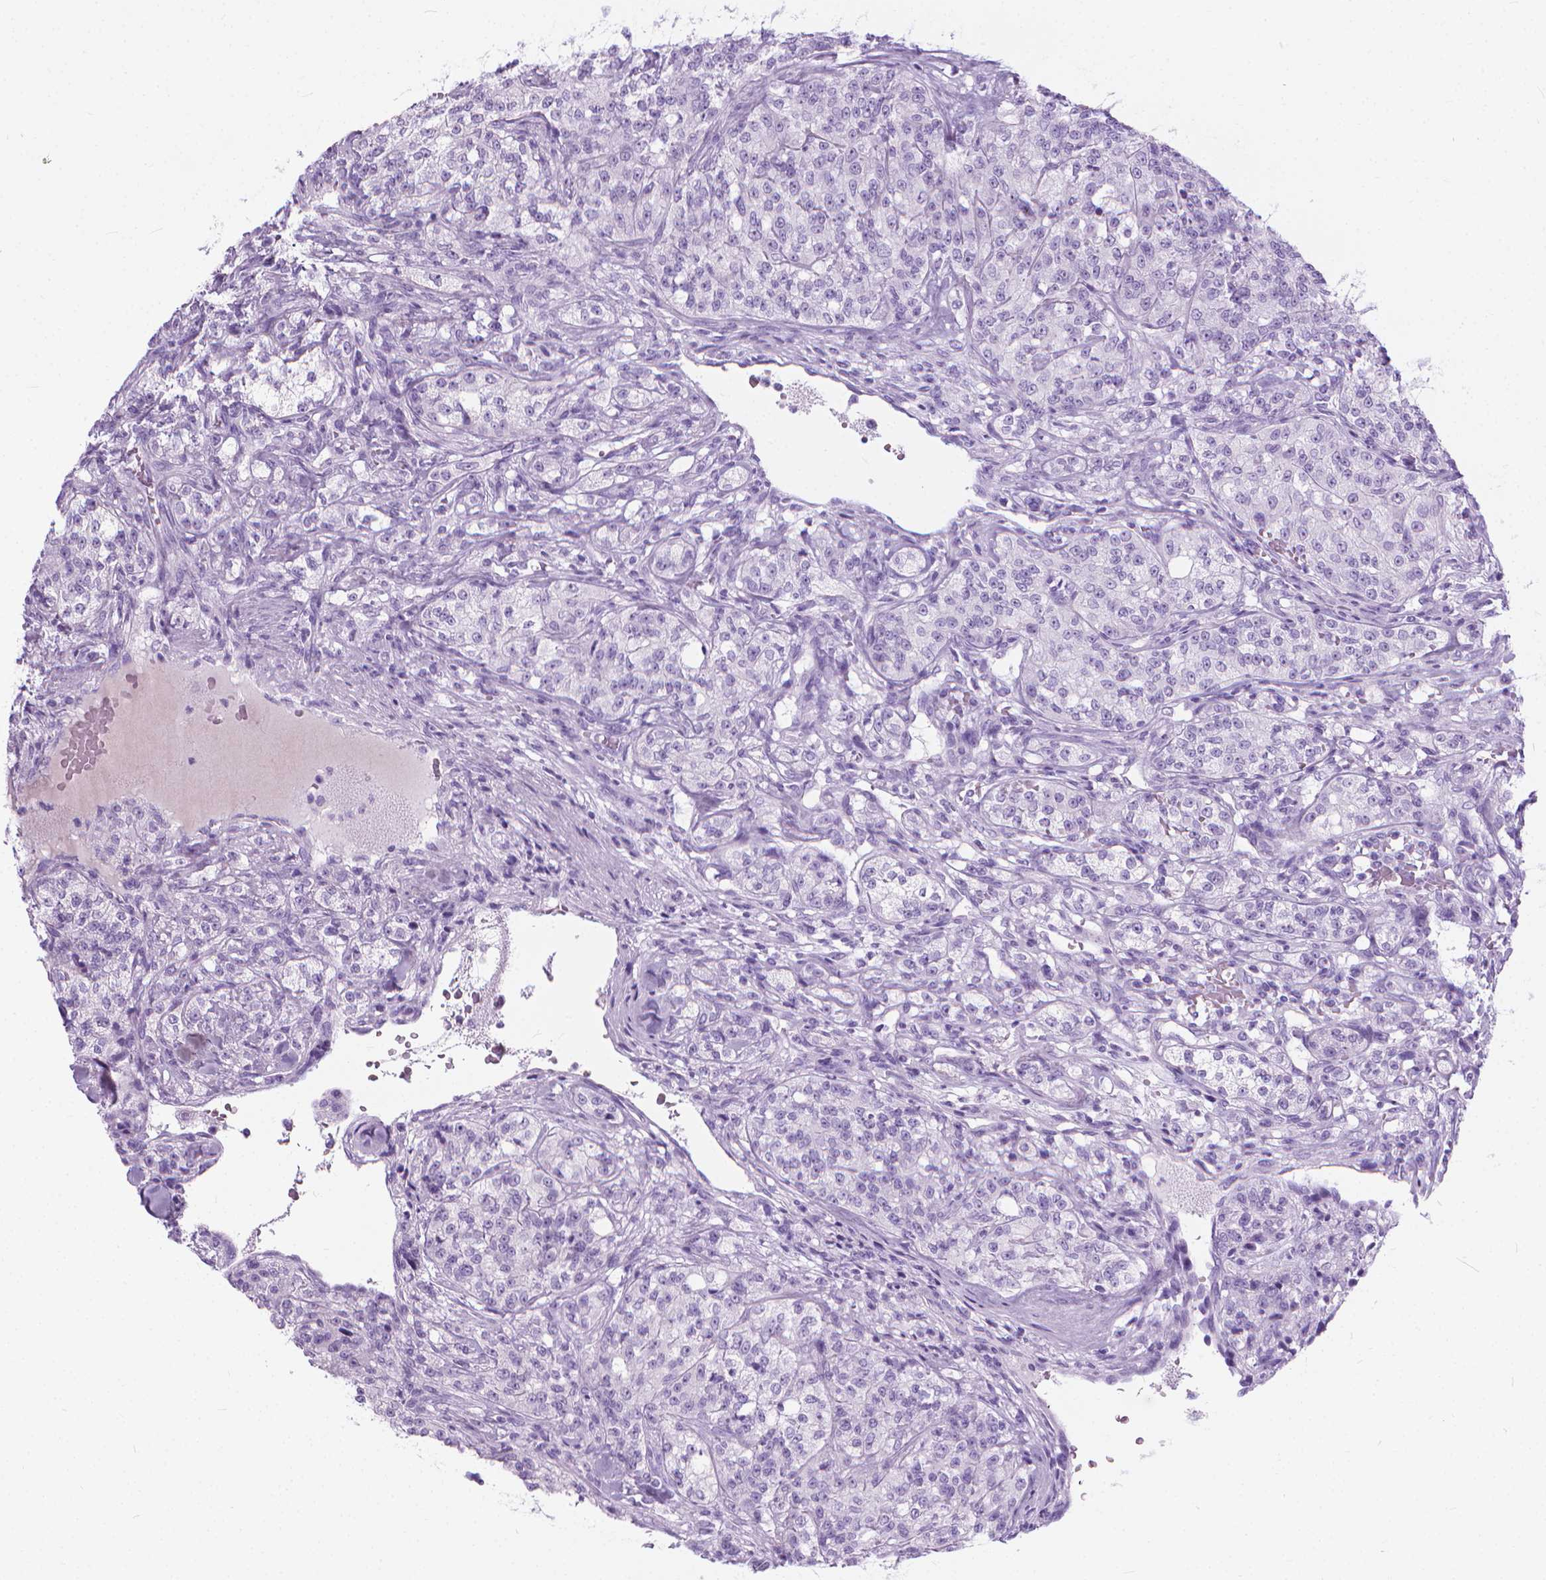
{"staining": {"intensity": "negative", "quantity": "none", "location": "none"}, "tissue": "renal cancer", "cell_type": "Tumor cells", "image_type": "cancer", "snomed": [{"axis": "morphology", "description": "Adenocarcinoma, NOS"}, {"axis": "topography", "description": "Kidney"}], "caption": "This is an immunohistochemistry (IHC) photomicrograph of human renal cancer (adenocarcinoma). There is no staining in tumor cells.", "gene": "HTR2B", "patient": {"sex": "female", "age": 63}}